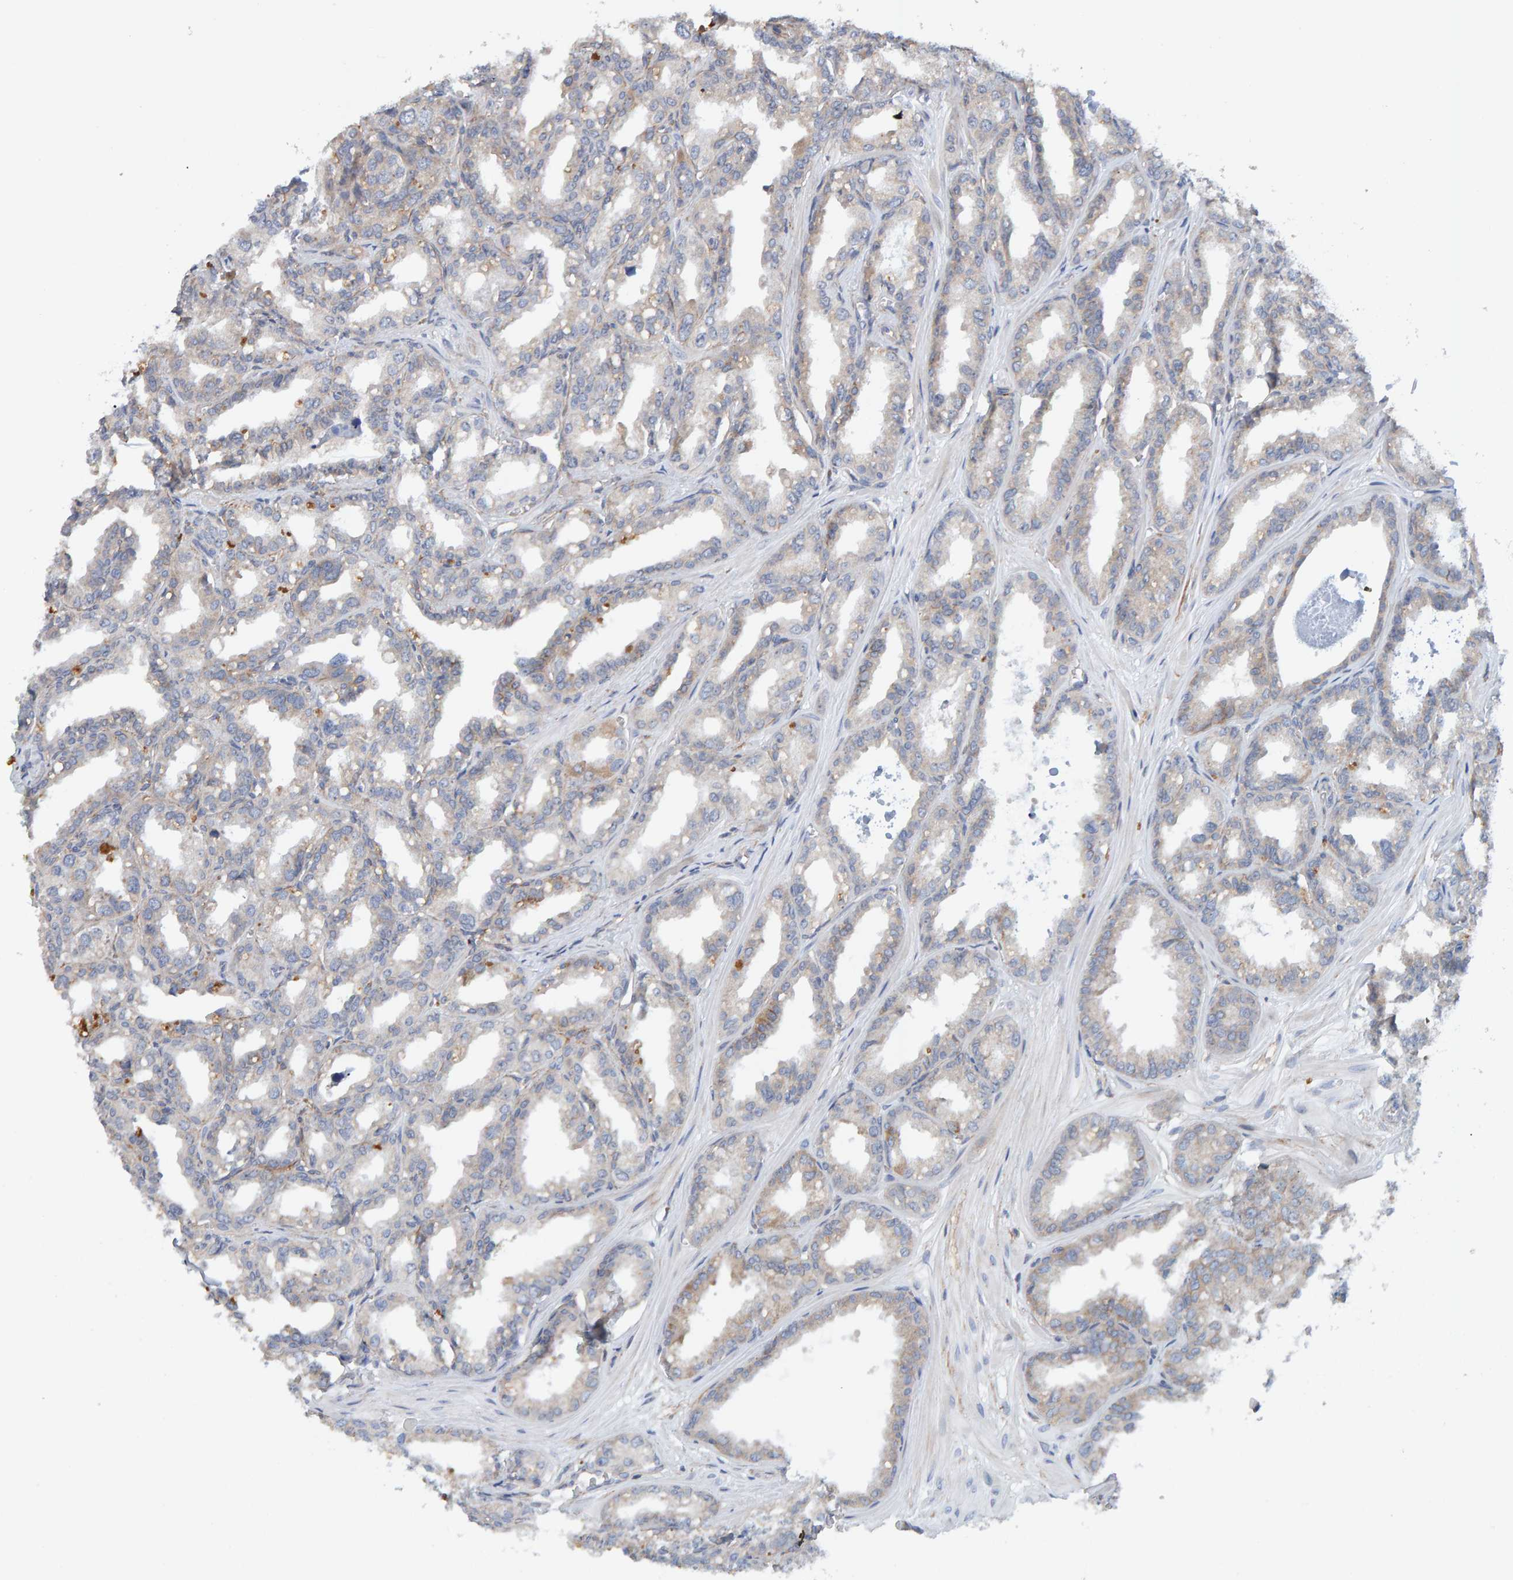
{"staining": {"intensity": "weak", "quantity": "25%-75%", "location": "cytoplasmic/membranous"}, "tissue": "seminal vesicle", "cell_type": "Glandular cells", "image_type": "normal", "snomed": [{"axis": "morphology", "description": "Normal tissue, NOS"}, {"axis": "topography", "description": "Prostate"}, {"axis": "topography", "description": "Seminal veicle"}], "caption": "Protein analysis of normal seminal vesicle reveals weak cytoplasmic/membranous staining in approximately 25%-75% of glandular cells.", "gene": "RGP1", "patient": {"sex": "male", "age": 51}}